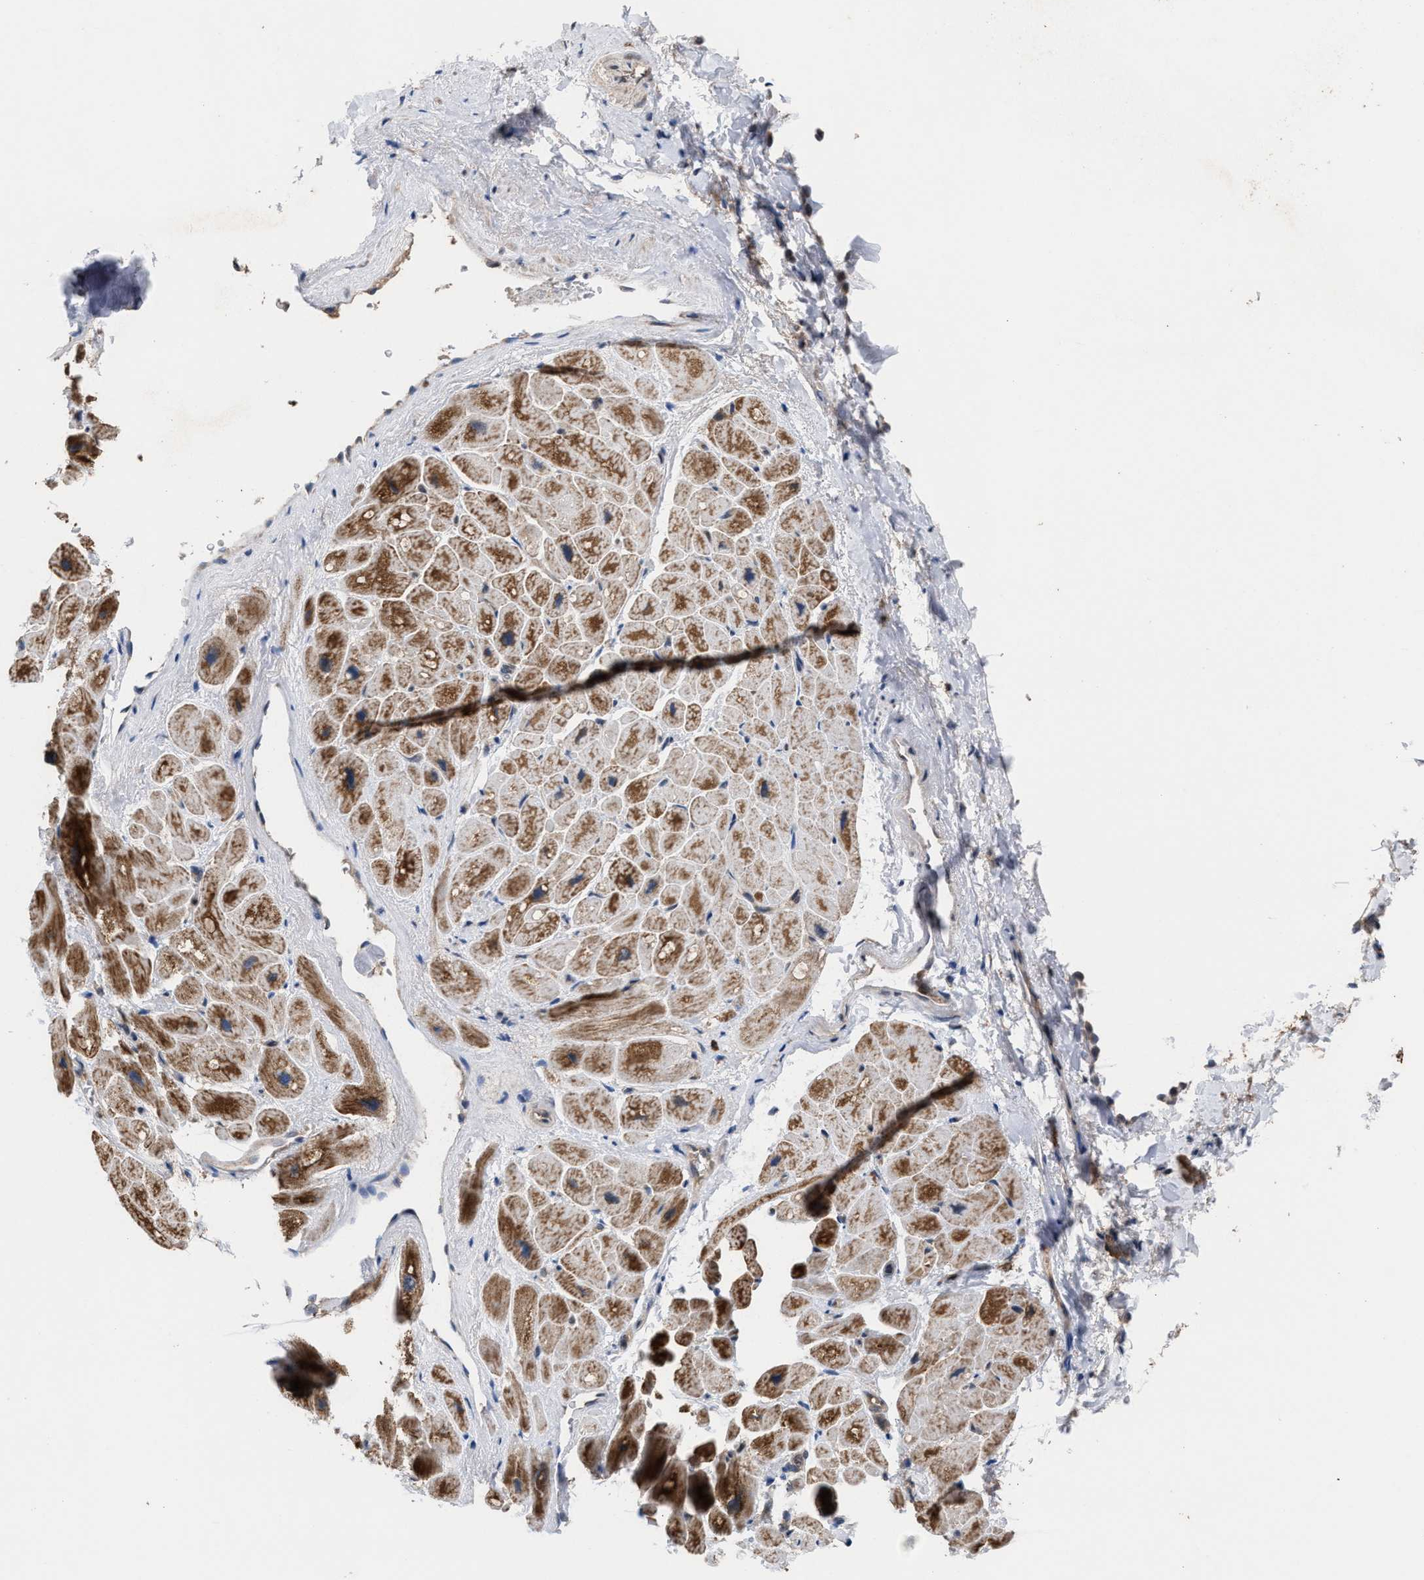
{"staining": {"intensity": "moderate", "quantity": ">75%", "location": "cytoplasmic/membranous"}, "tissue": "heart muscle", "cell_type": "Cardiomyocytes", "image_type": "normal", "snomed": [{"axis": "morphology", "description": "Normal tissue, NOS"}, {"axis": "topography", "description": "Heart"}], "caption": "Approximately >75% of cardiomyocytes in unremarkable heart muscle exhibit moderate cytoplasmic/membranous protein staining as visualized by brown immunohistochemical staining.", "gene": "C9orf78", "patient": {"sex": "male", "age": 49}}